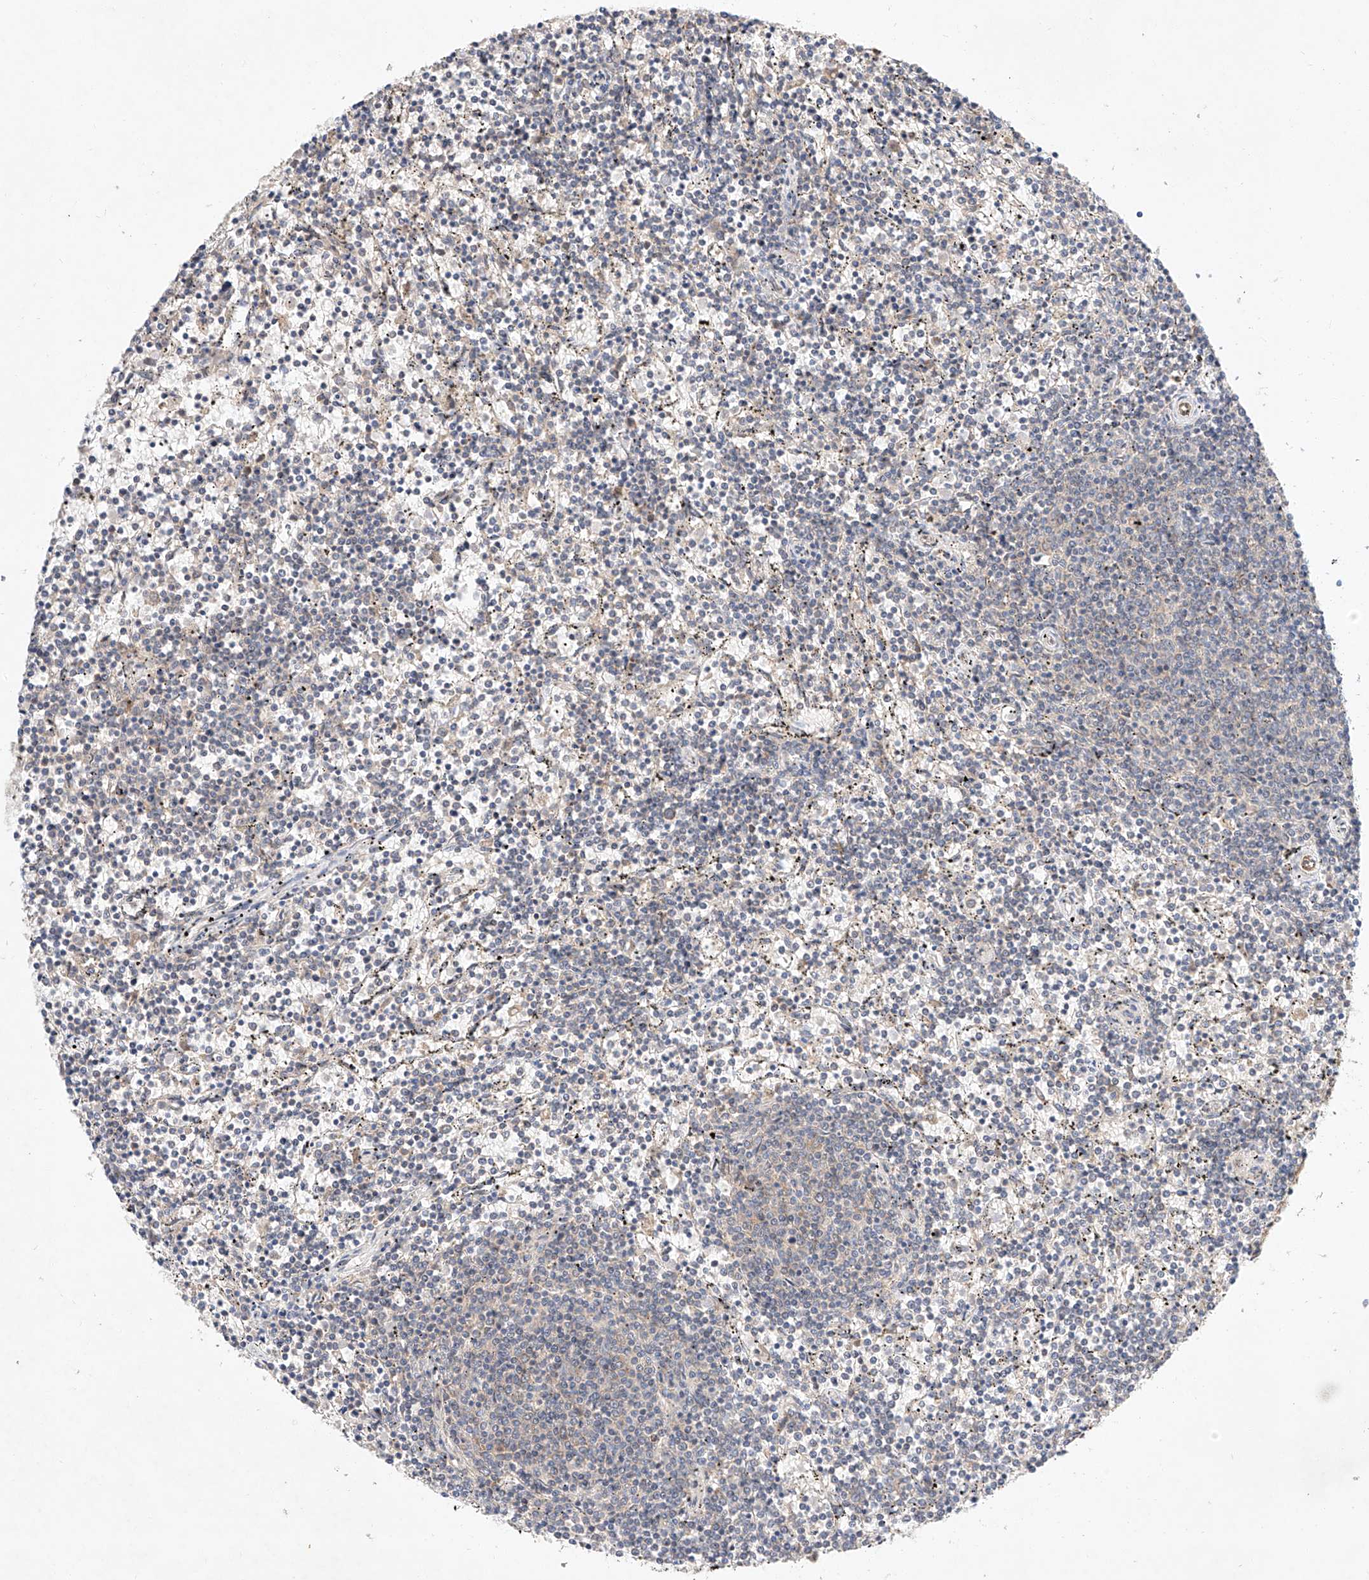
{"staining": {"intensity": "negative", "quantity": "none", "location": "none"}, "tissue": "lymphoma", "cell_type": "Tumor cells", "image_type": "cancer", "snomed": [{"axis": "morphology", "description": "Malignant lymphoma, non-Hodgkin's type, Low grade"}, {"axis": "topography", "description": "Spleen"}], "caption": "Image shows no significant protein staining in tumor cells of low-grade malignant lymphoma, non-Hodgkin's type. (DAB IHC with hematoxylin counter stain).", "gene": "C6orf118", "patient": {"sex": "female", "age": 50}}